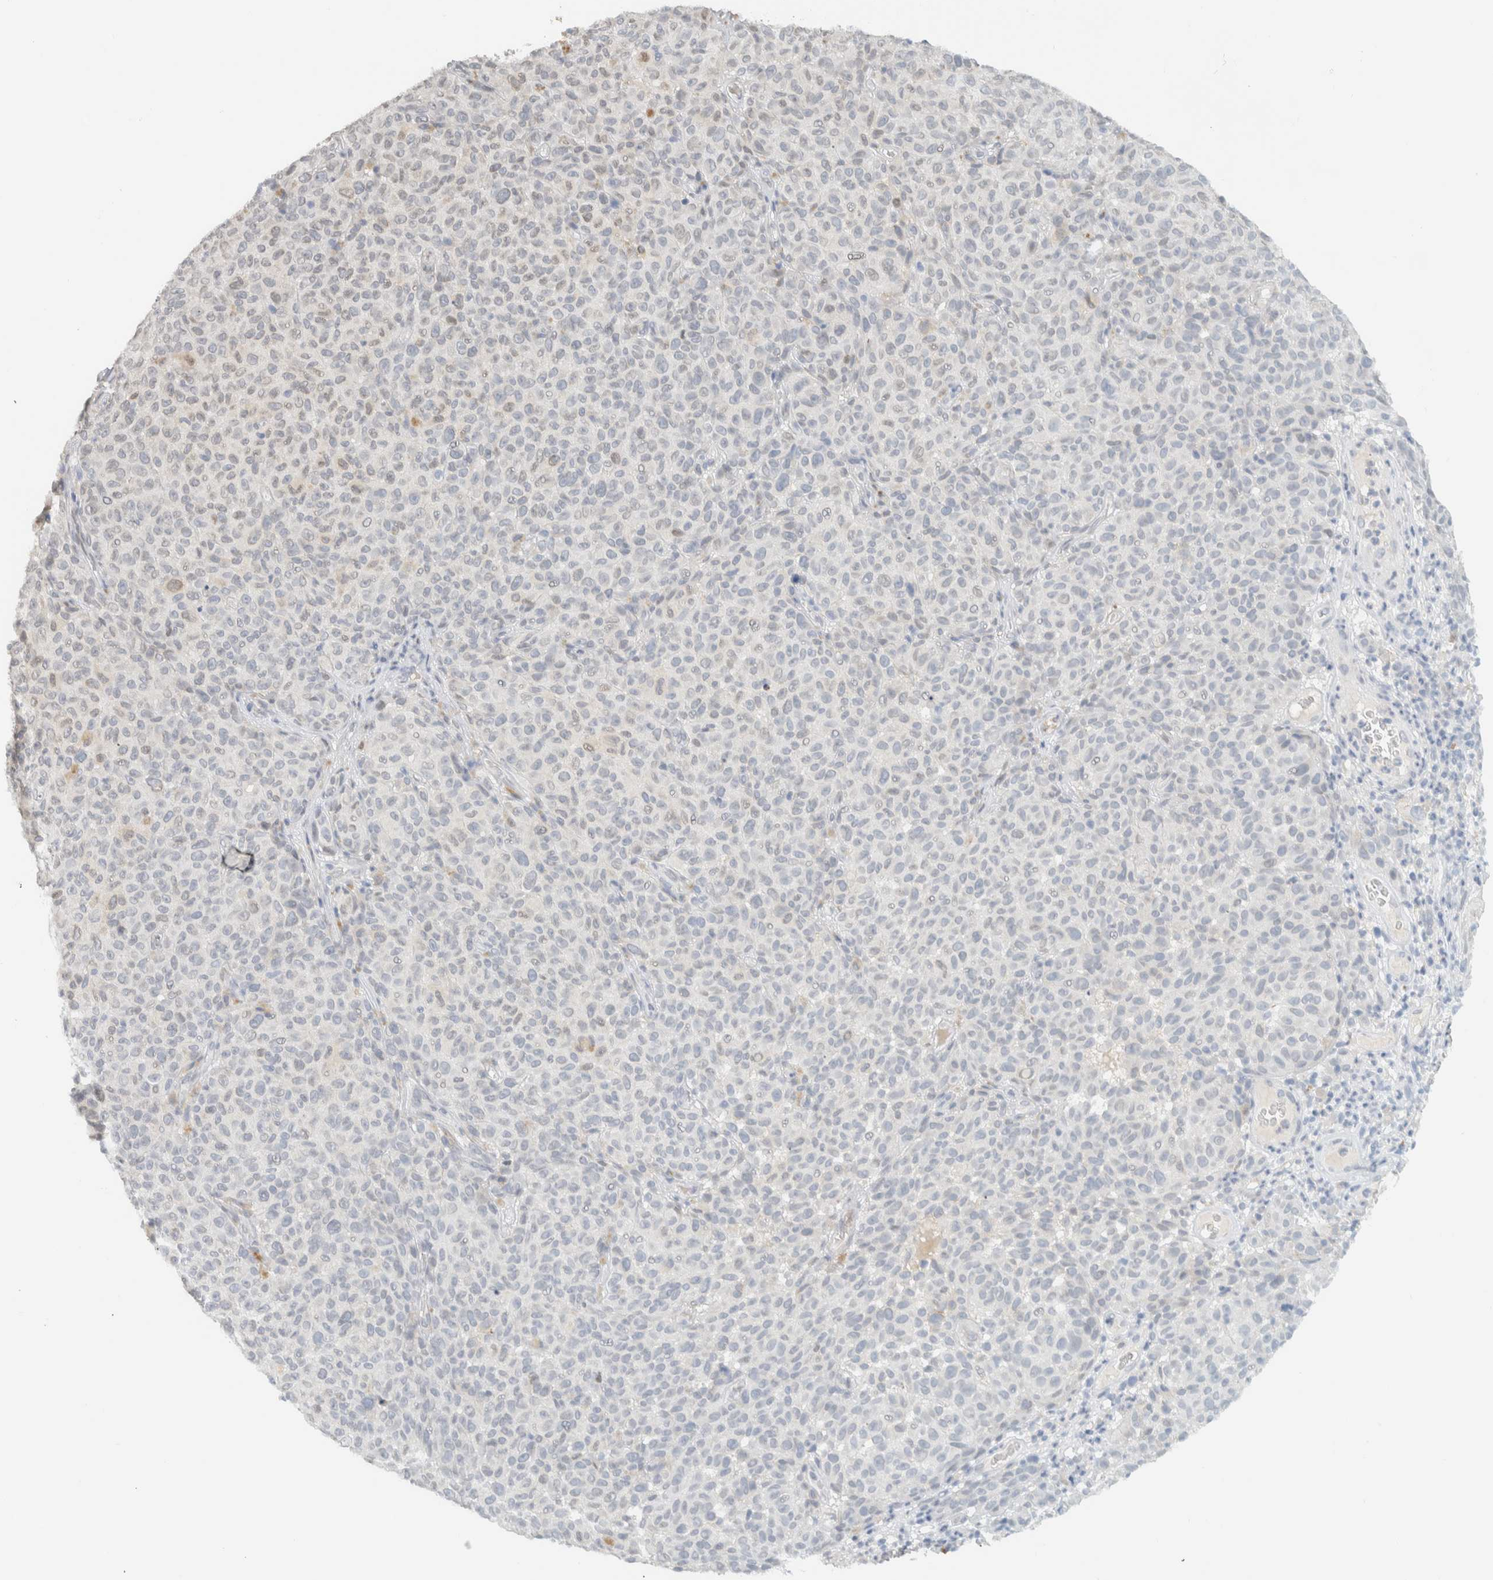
{"staining": {"intensity": "negative", "quantity": "none", "location": "none"}, "tissue": "melanoma", "cell_type": "Tumor cells", "image_type": "cancer", "snomed": [{"axis": "morphology", "description": "Malignant melanoma, NOS"}, {"axis": "topography", "description": "Skin"}], "caption": "There is no significant expression in tumor cells of malignant melanoma.", "gene": "C1QTNF12", "patient": {"sex": "female", "age": 82}}